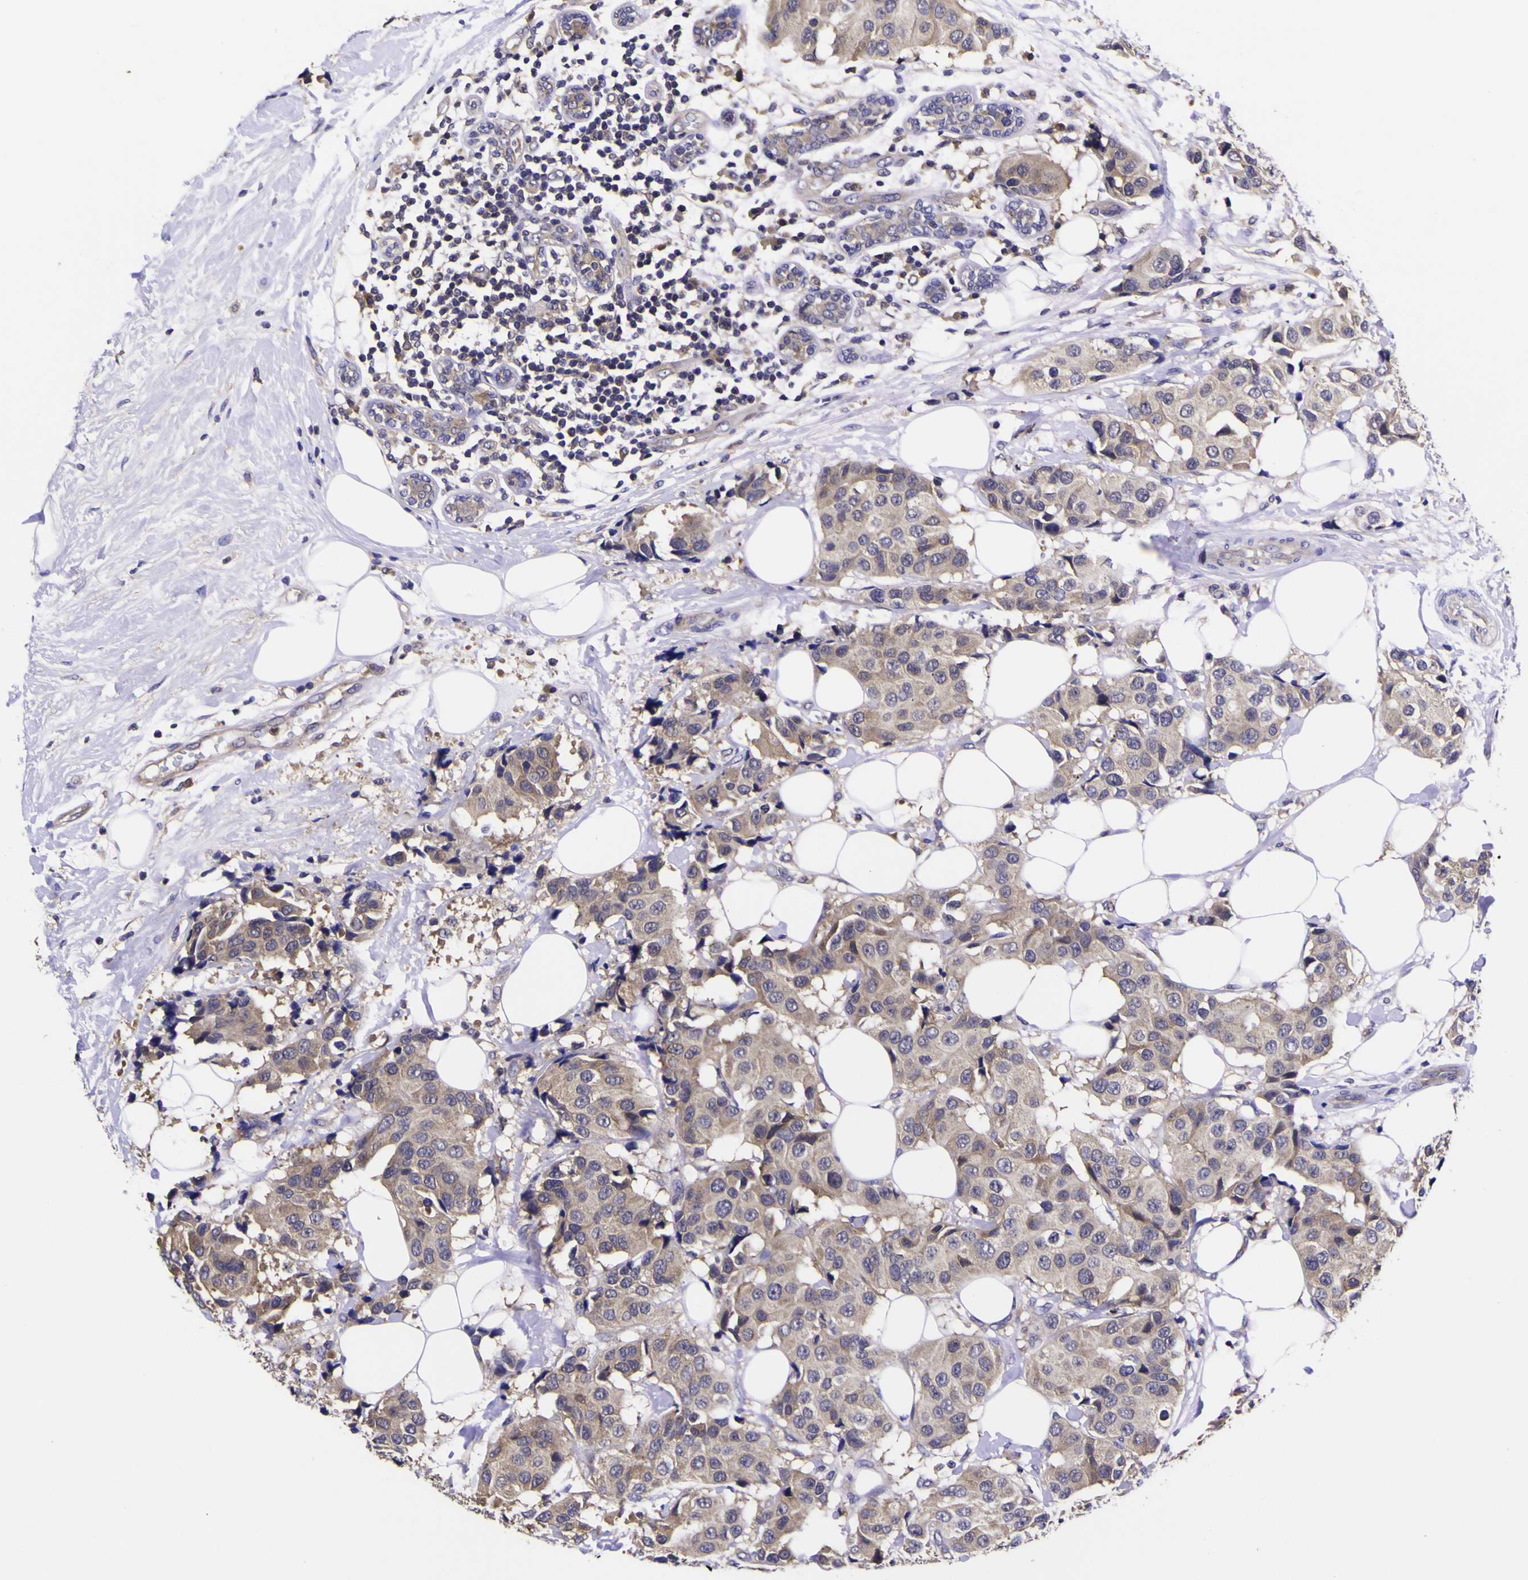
{"staining": {"intensity": "weak", "quantity": ">75%", "location": "cytoplasmic/membranous"}, "tissue": "breast cancer", "cell_type": "Tumor cells", "image_type": "cancer", "snomed": [{"axis": "morphology", "description": "Normal tissue, NOS"}, {"axis": "morphology", "description": "Duct carcinoma"}, {"axis": "topography", "description": "Breast"}], "caption": "Breast cancer (invasive ductal carcinoma) stained with a protein marker exhibits weak staining in tumor cells.", "gene": "MAPK14", "patient": {"sex": "female", "age": 39}}